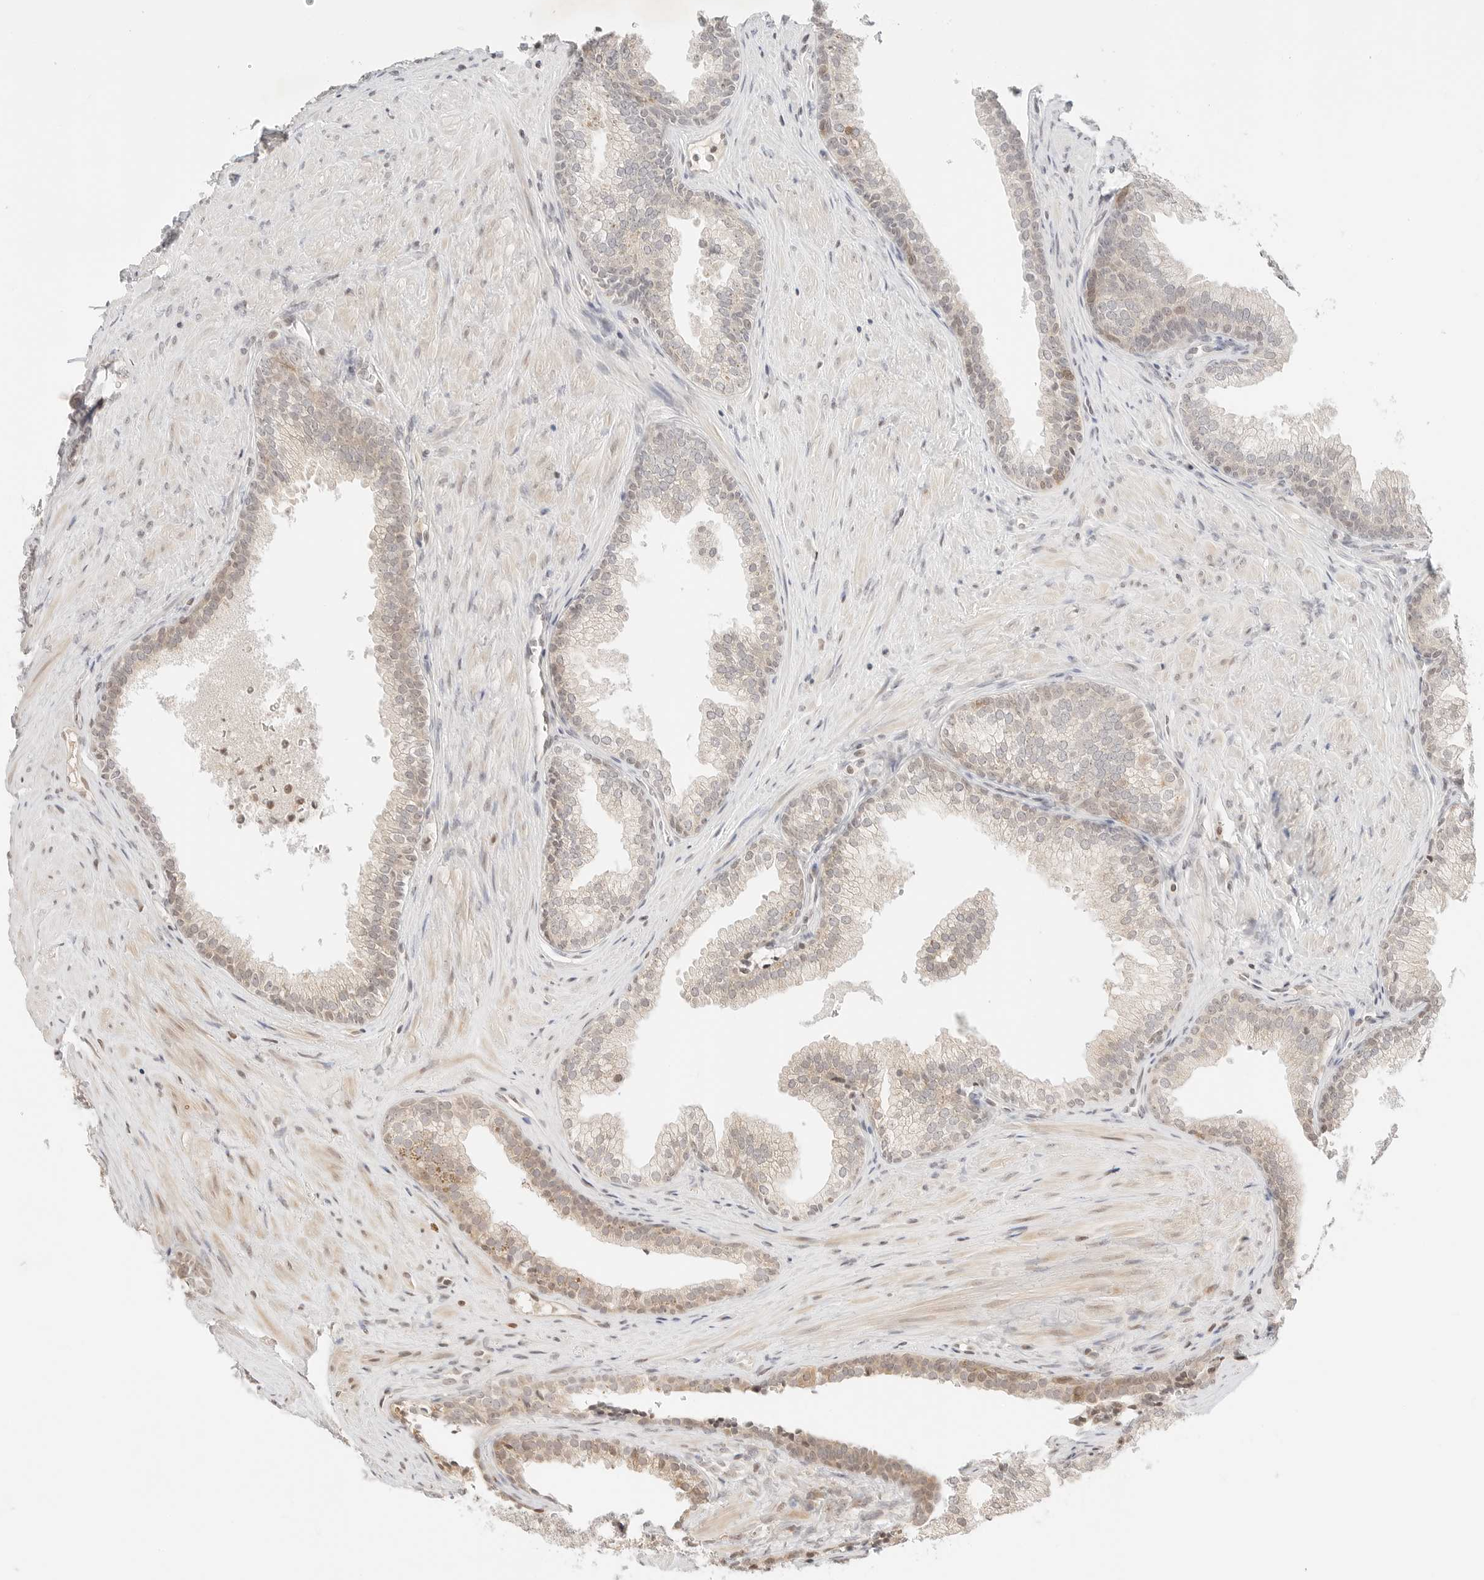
{"staining": {"intensity": "weak", "quantity": "25%-75%", "location": "cytoplasmic/membranous,nuclear"}, "tissue": "prostate", "cell_type": "Glandular cells", "image_type": "normal", "snomed": [{"axis": "morphology", "description": "Normal tissue, NOS"}, {"axis": "topography", "description": "Prostate"}], "caption": "Protein expression analysis of unremarkable human prostate reveals weak cytoplasmic/membranous,nuclear expression in approximately 25%-75% of glandular cells. (DAB (3,3'-diaminobenzidine) IHC, brown staining for protein, blue staining for nuclei).", "gene": "RPS6KL1", "patient": {"sex": "male", "age": 76}}